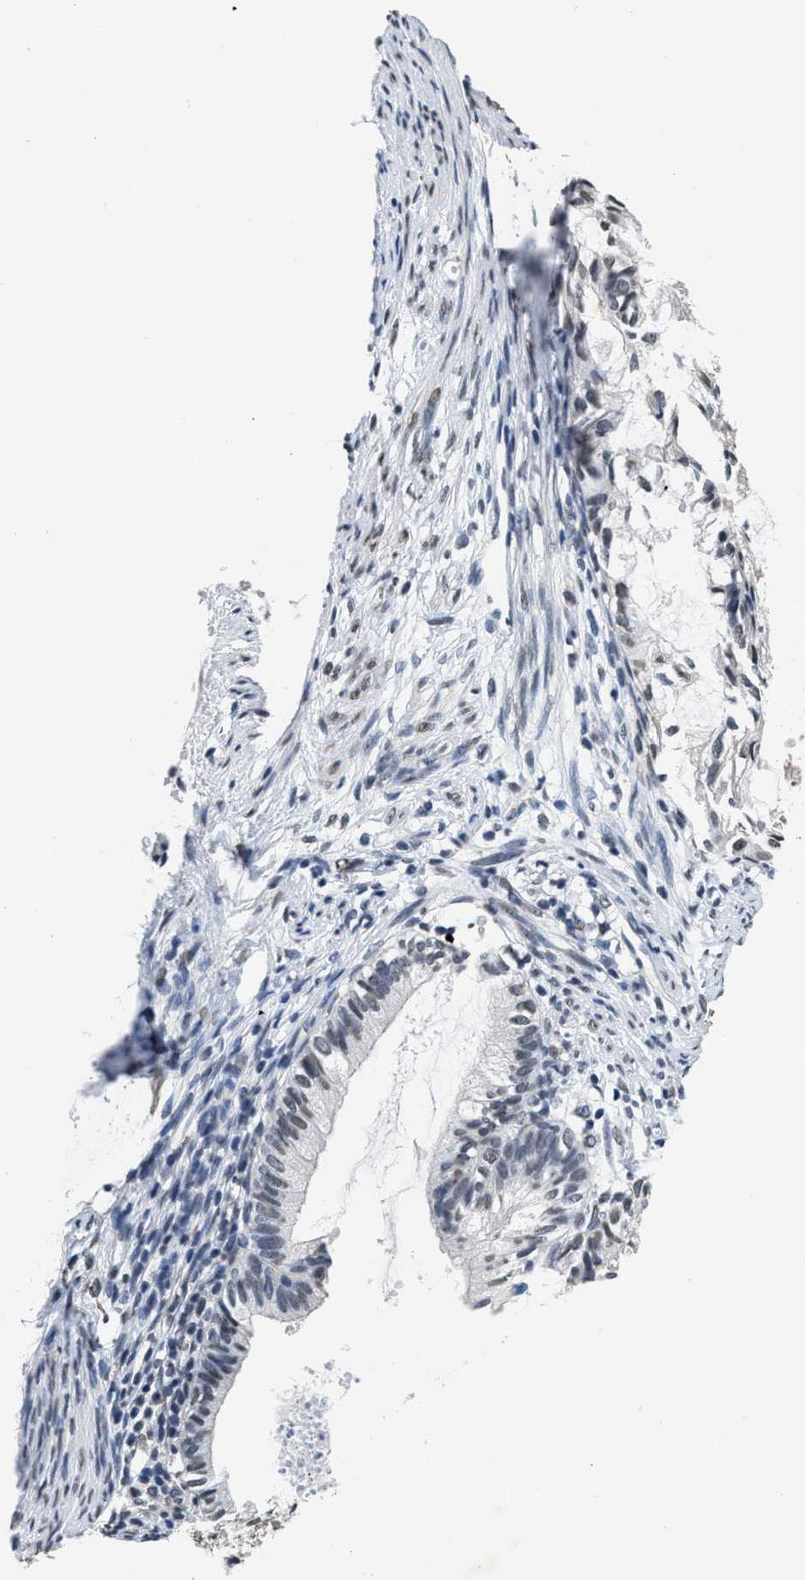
{"staining": {"intensity": "weak", "quantity": "<25%", "location": "nuclear"}, "tissue": "cervical cancer", "cell_type": "Tumor cells", "image_type": "cancer", "snomed": [{"axis": "morphology", "description": "Normal tissue, NOS"}, {"axis": "morphology", "description": "Adenocarcinoma, NOS"}, {"axis": "topography", "description": "Cervix"}, {"axis": "topography", "description": "Endometrium"}], "caption": "High power microscopy image of an immunohistochemistry photomicrograph of cervical cancer, revealing no significant expression in tumor cells. (DAB (3,3'-diaminobenzidine) immunohistochemistry (IHC) with hematoxylin counter stain).", "gene": "SUPT16H", "patient": {"sex": "female", "age": 86}}